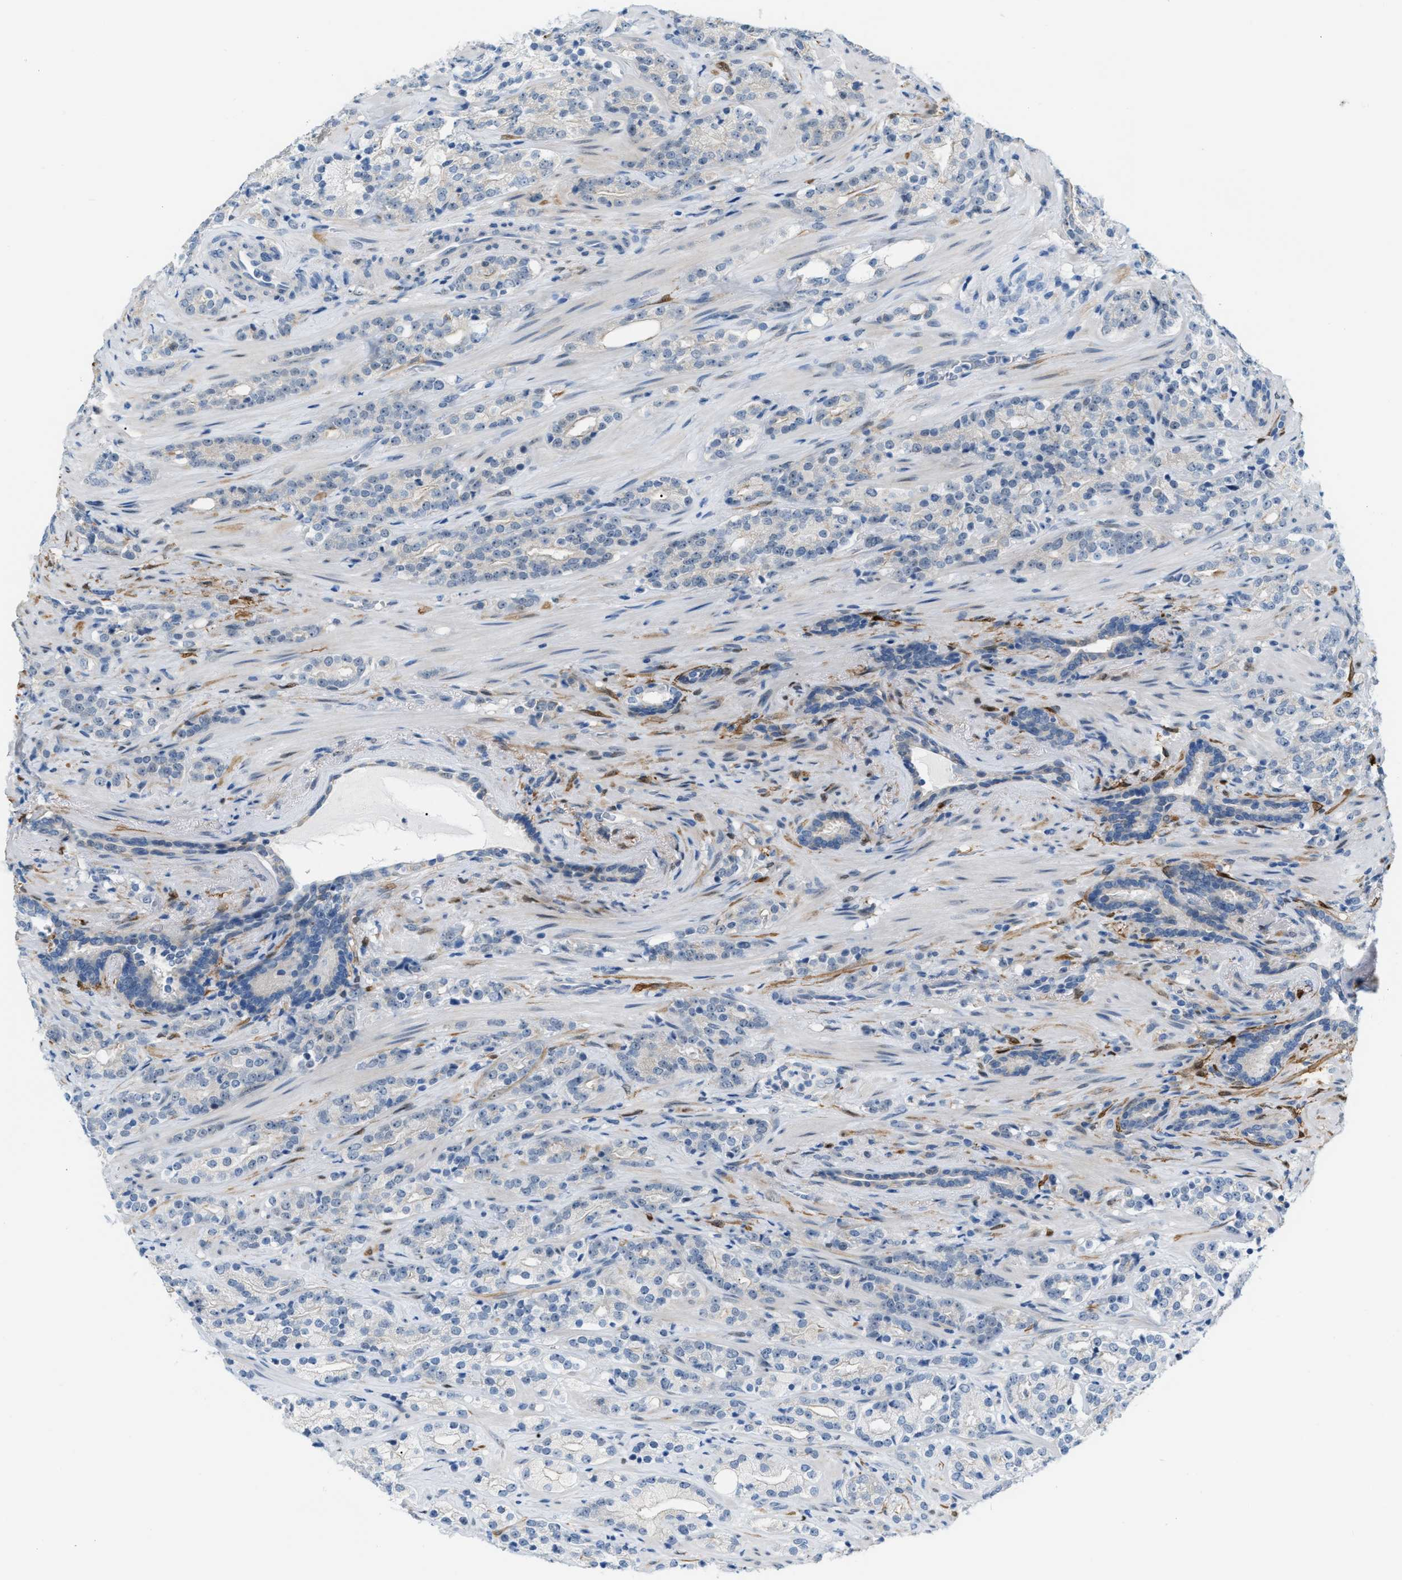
{"staining": {"intensity": "negative", "quantity": "none", "location": "none"}, "tissue": "prostate cancer", "cell_type": "Tumor cells", "image_type": "cancer", "snomed": [{"axis": "morphology", "description": "Adenocarcinoma, High grade"}, {"axis": "topography", "description": "Prostate"}], "caption": "Protein analysis of prostate high-grade adenocarcinoma reveals no significant positivity in tumor cells. (DAB immunohistochemistry (IHC), high magnification).", "gene": "PHRF1", "patient": {"sex": "male", "age": 71}}